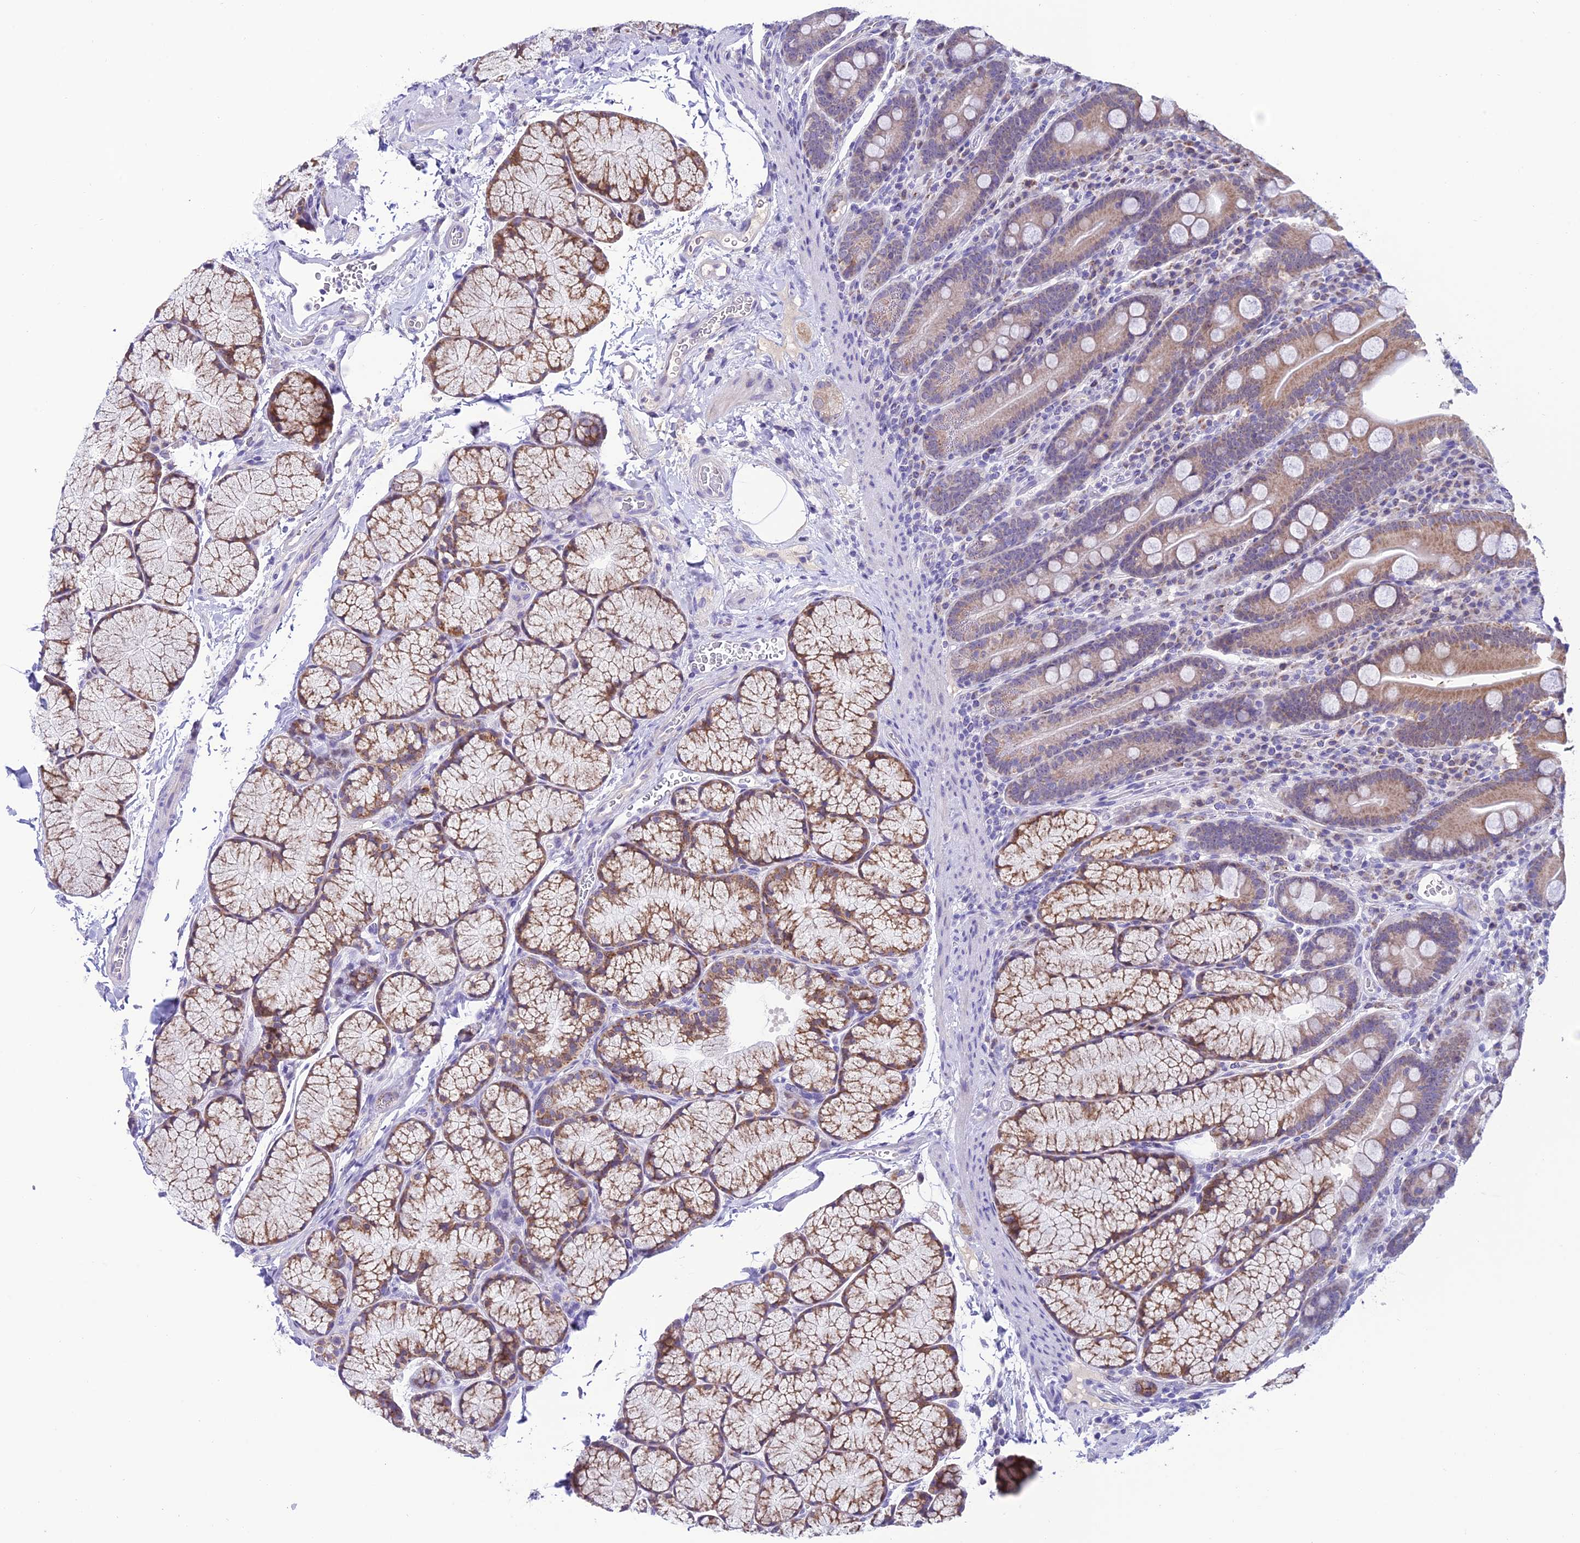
{"staining": {"intensity": "moderate", "quantity": ">75%", "location": "cytoplasmic/membranous"}, "tissue": "duodenum", "cell_type": "Glandular cells", "image_type": "normal", "snomed": [{"axis": "morphology", "description": "Normal tissue, NOS"}, {"axis": "topography", "description": "Duodenum"}], "caption": "Duodenum stained for a protein (brown) demonstrates moderate cytoplasmic/membranous positive positivity in about >75% of glandular cells.", "gene": "SLC10A1", "patient": {"sex": "male", "age": 35}}